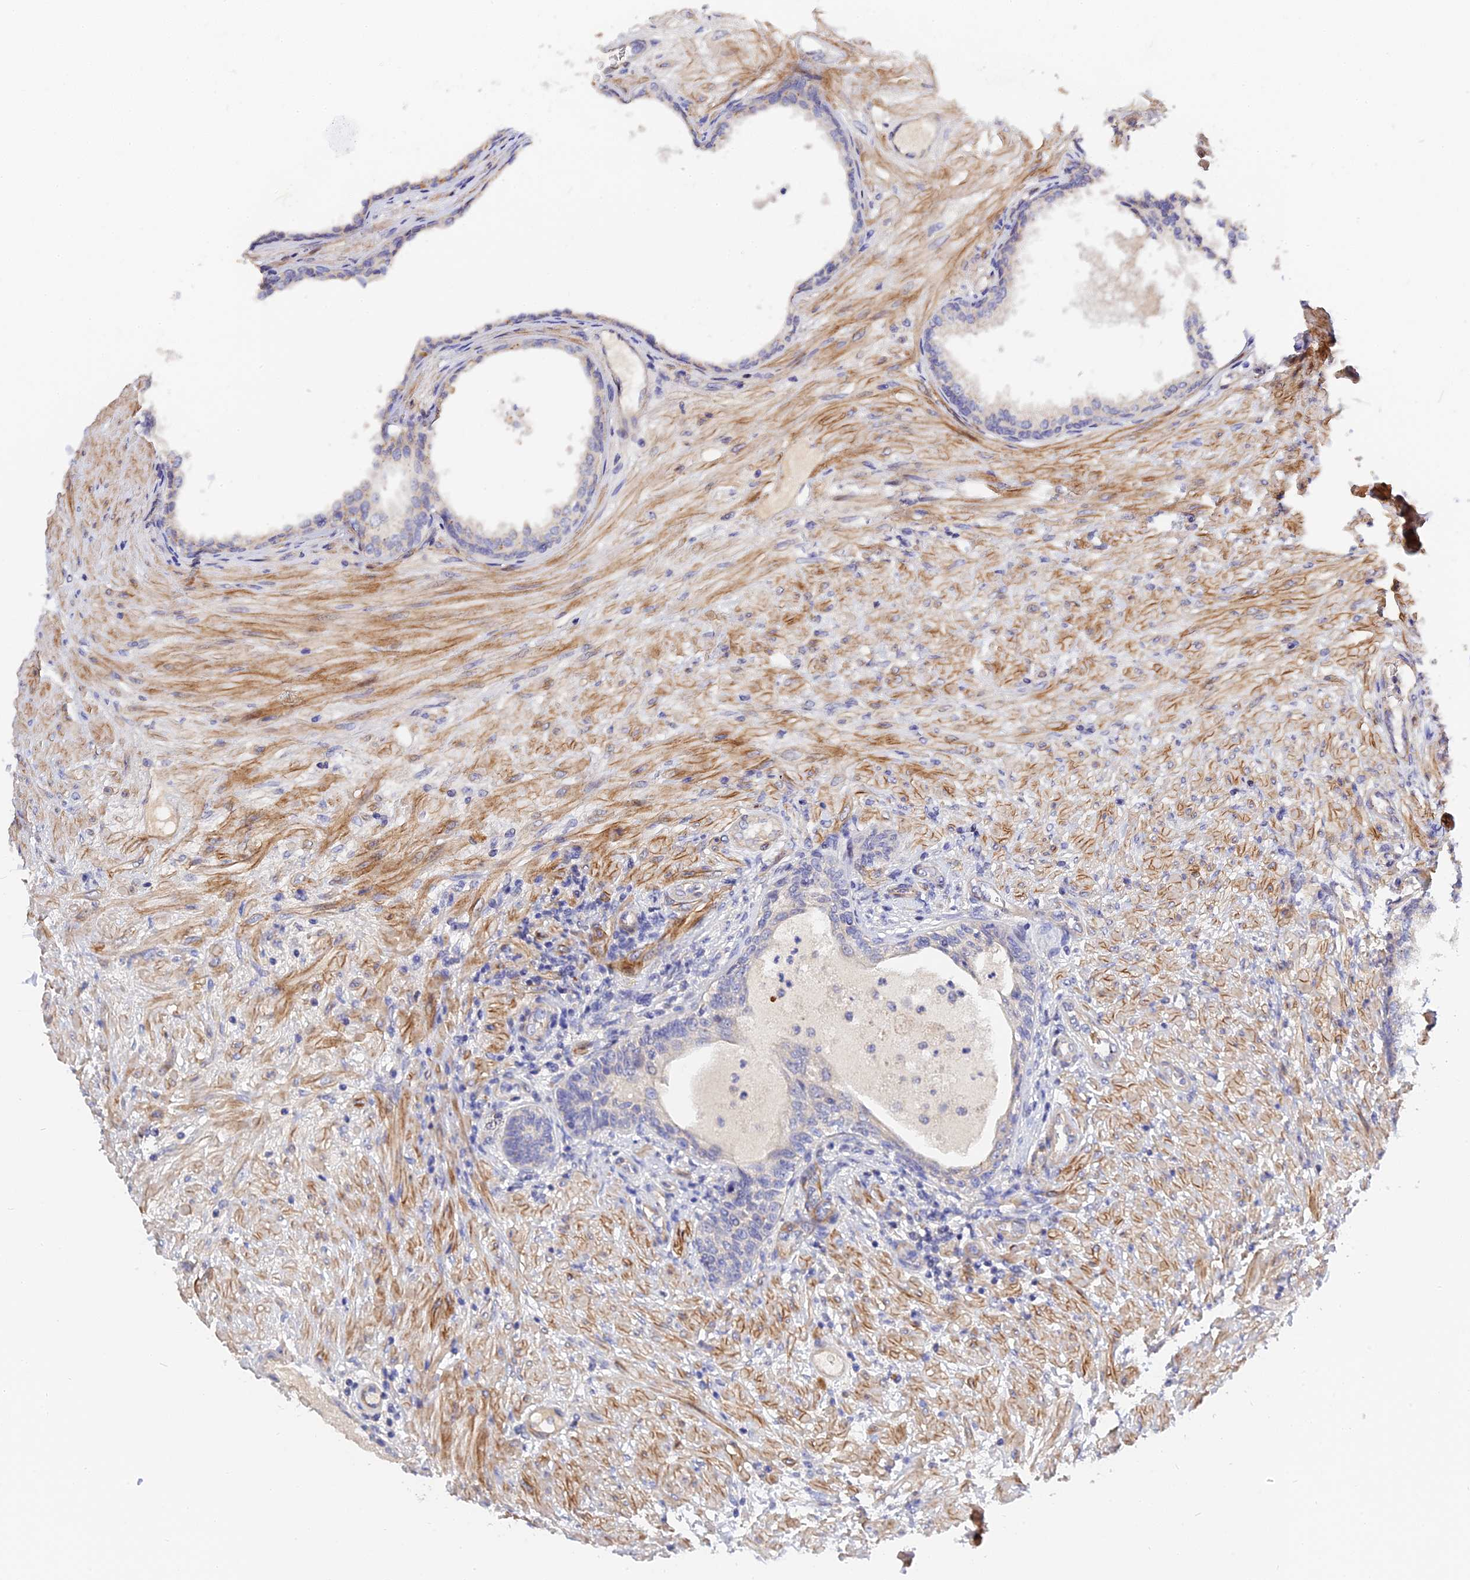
{"staining": {"intensity": "weak", "quantity": "<25%", "location": "cytoplasmic/membranous"}, "tissue": "prostate", "cell_type": "Glandular cells", "image_type": "normal", "snomed": [{"axis": "morphology", "description": "Normal tissue, NOS"}, {"axis": "topography", "description": "Prostate"}], "caption": "This micrograph is of normal prostate stained with immunohistochemistry to label a protein in brown with the nuclei are counter-stained blue. There is no expression in glandular cells.", "gene": "MRPL35", "patient": {"sex": "male", "age": 76}}